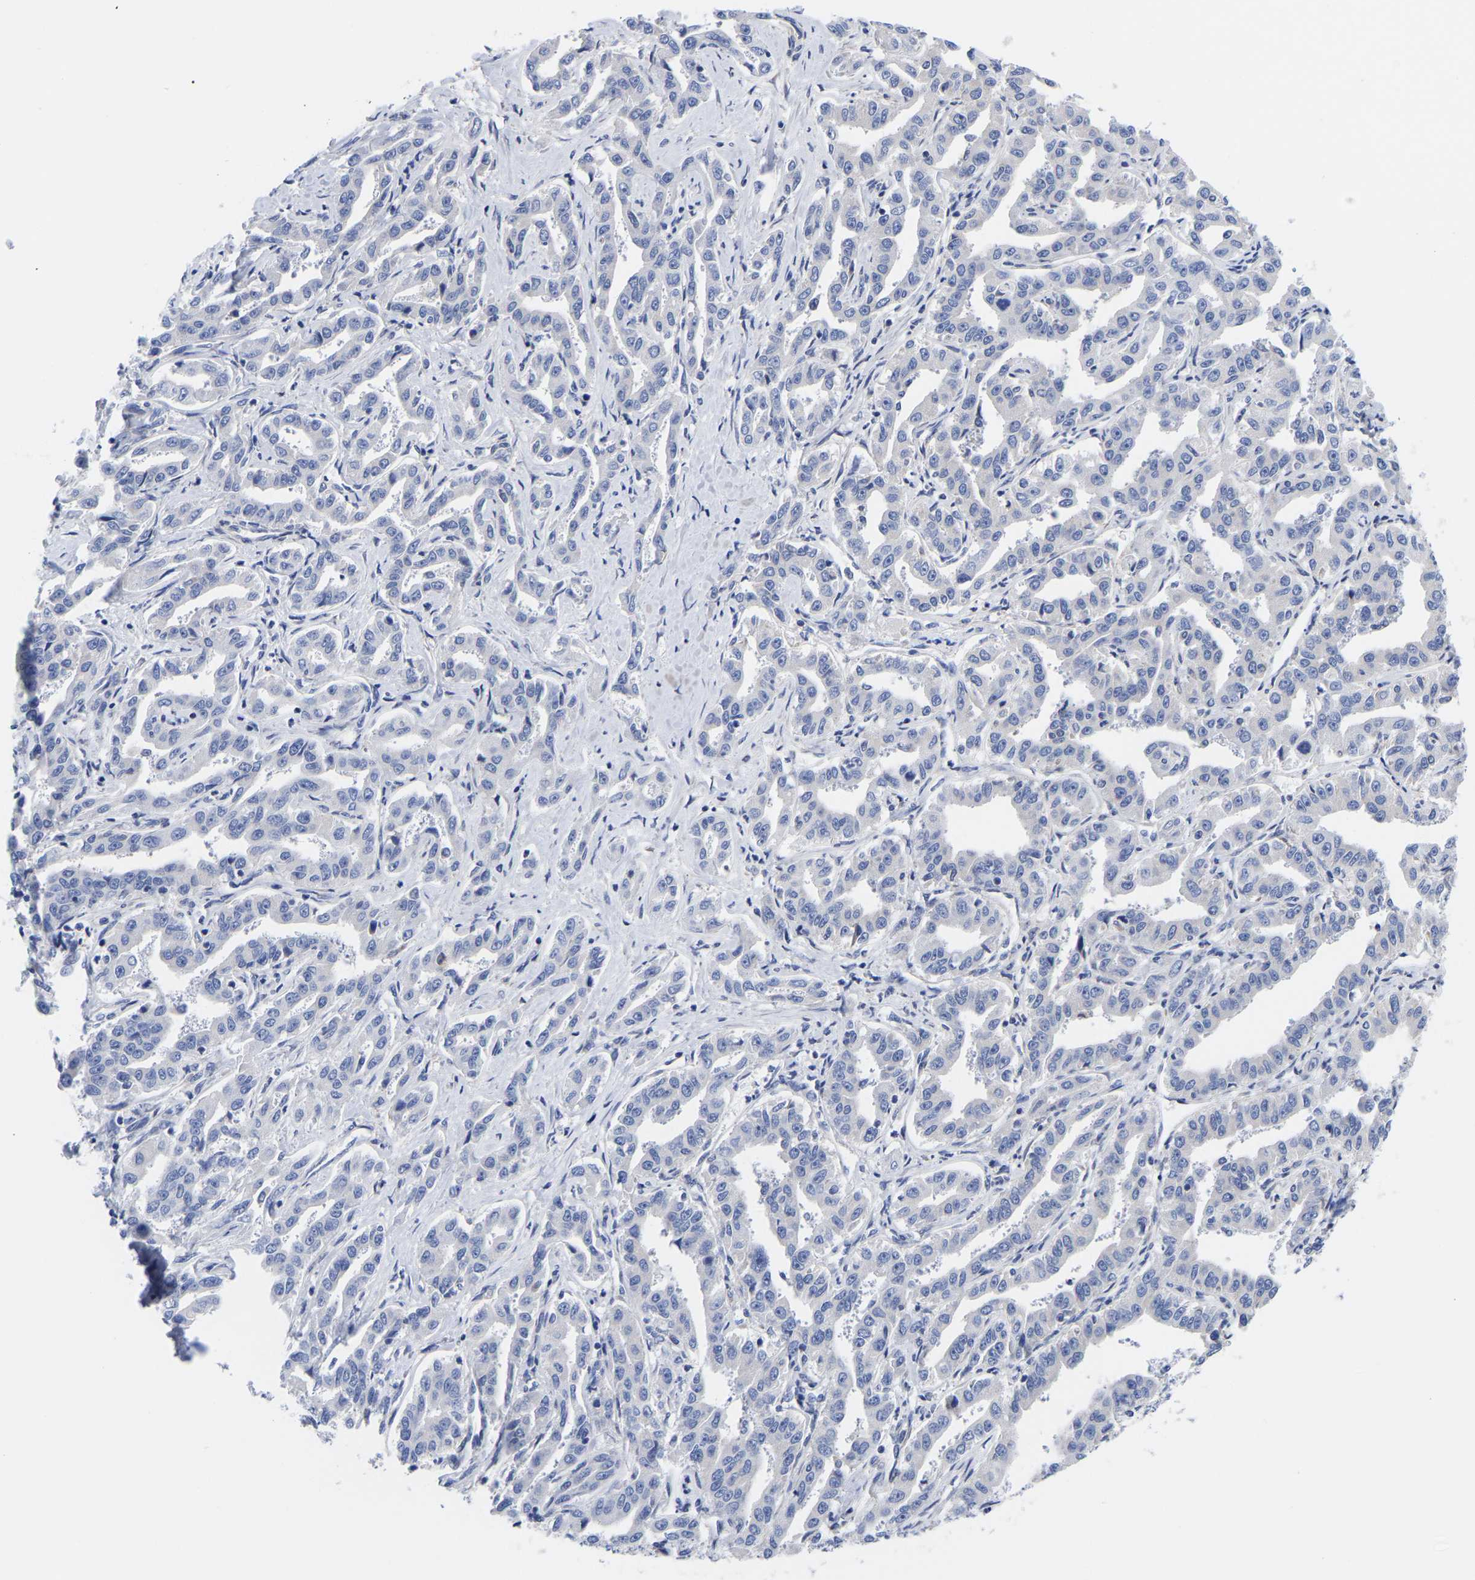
{"staining": {"intensity": "negative", "quantity": "none", "location": "none"}, "tissue": "liver cancer", "cell_type": "Tumor cells", "image_type": "cancer", "snomed": [{"axis": "morphology", "description": "Cholangiocarcinoma"}, {"axis": "topography", "description": "Liver"}], "caption": "Liver cancer (cholangiocarcinoma) was stained to show a protein in brown. There is no significant staining in tumor cells. The staining was performed using DAB (3,3'-diaminobenzidine) to visualize the protein expression in brown, while the nuclei were stained in blue with hematoxylin (Magnification: 20x).", "gene": "CFAP298", "patient": {"sex": "male", "age": 59}}